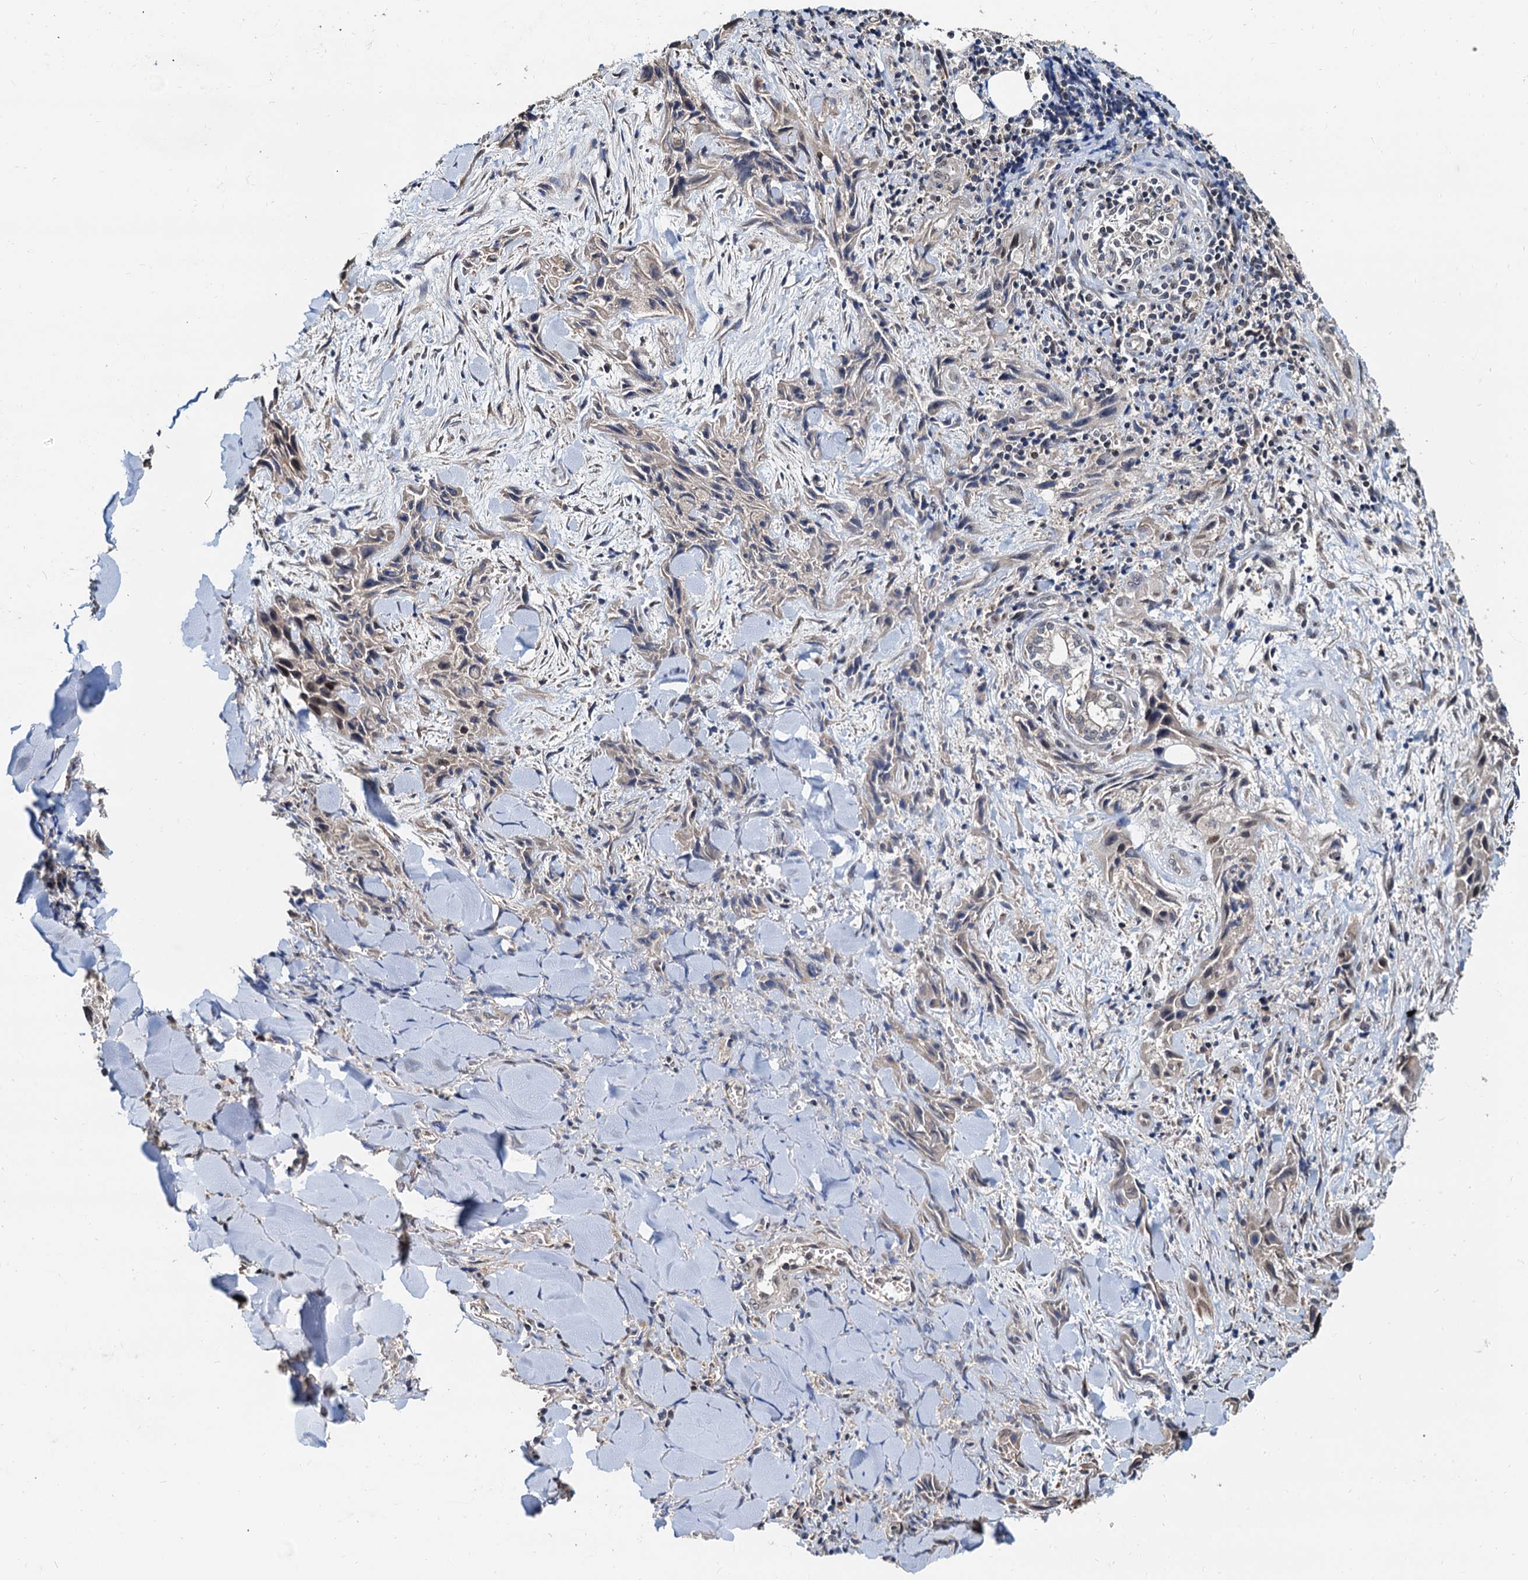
{"staining": {"intensity": "weak", "quantity": "<25%", "location": "nuclear"}, "tissue": "skin cancer", "cell_type": "Tumor cells", "image_type": "cancer", "snomed": [{"axis": "morphology", "description": "Squamous cell carcinoma, NOS"}, {"axis": "topography", "description": "Skin"}, {"axis": "topography", "description": "Subcutis"}], "caption": "Tumor cells are negative for brown protein staining in skin squamous cell carcinoma.", "gene": "MCMBP", "patient": {"sex": "male", "age": 73}}